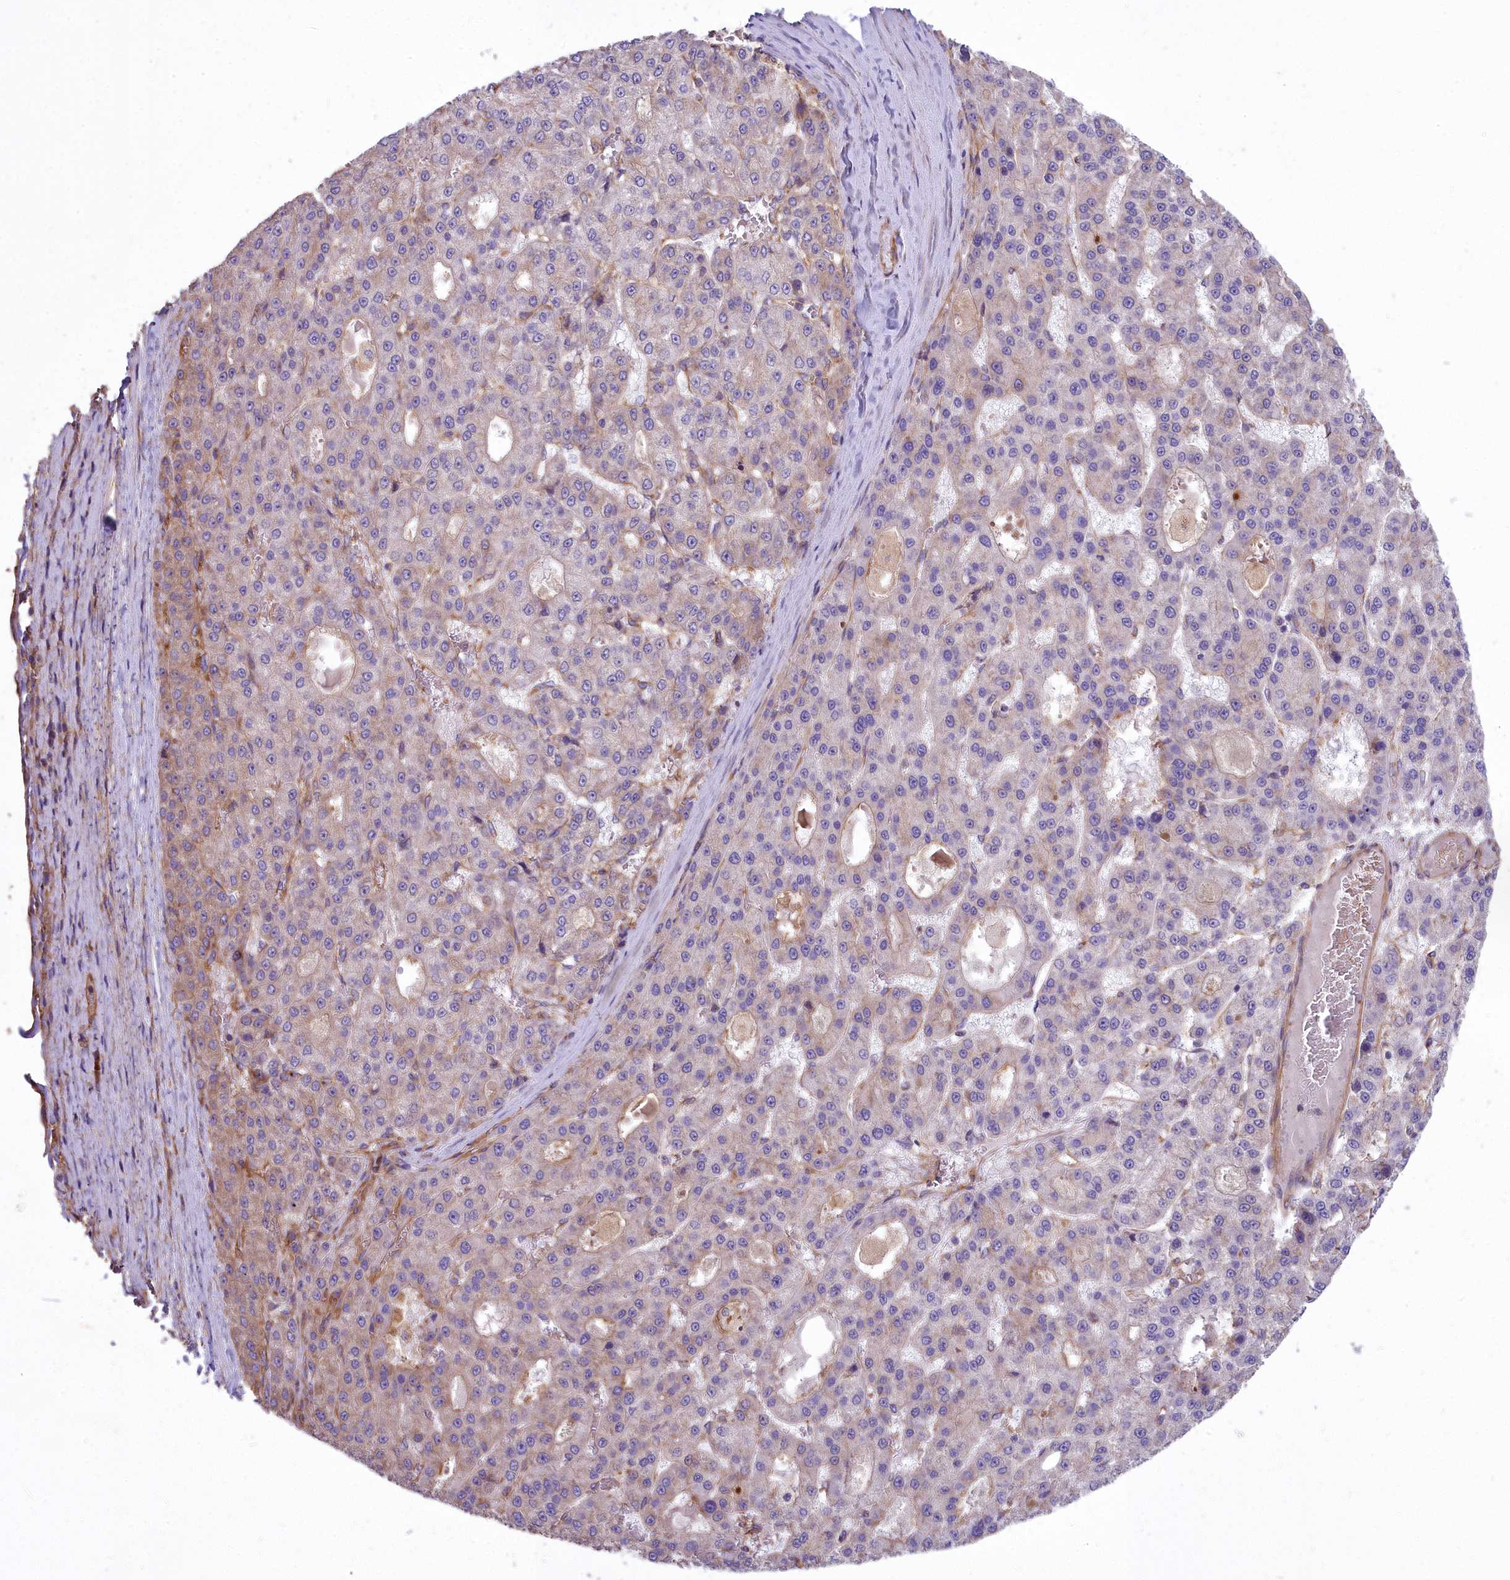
{"staining": {"intensity": "weak", "quantity": "<25%", "location": "cytoplasmic/membranous"}, "tissue": "liver cancer", "cell_type": "Tumor cells", "image_type": "cancer", "snomed": [{"axis": "morphology", "description": "Carcinoma, Hepatocellular, NOS"}, {"axis": "topography", "description": "Liver"}], "caption": "This photomicrograph is of liver cancer (hepatocellular carcinoma) stained with immunohistochemistry to label a protein in brown with the nuclei are counter-stained blue. There is no expression in tumor cells.", "gene": "DCTN3", "patient": {"sex": "male", "age": 70}}